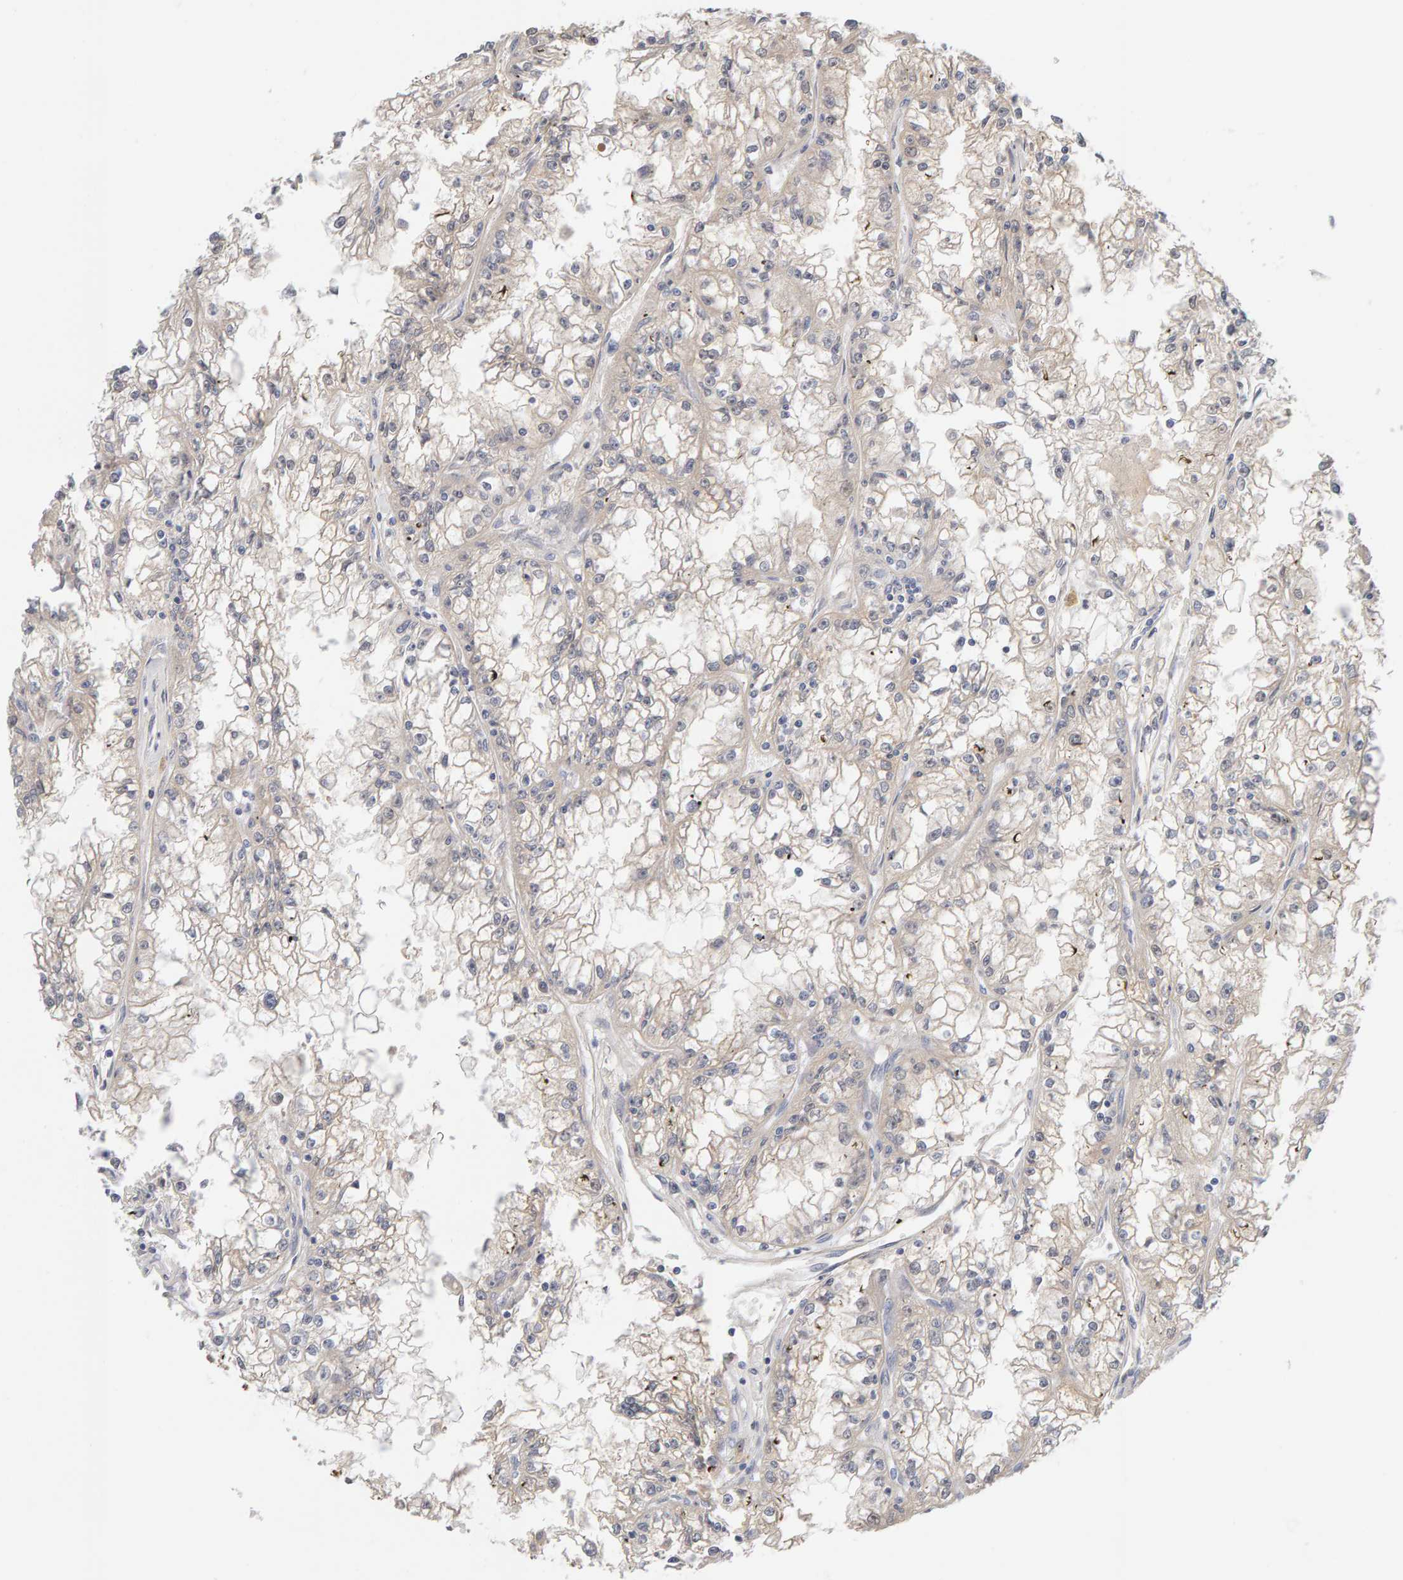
{"staining": {"intensity": "negative", "quantity": "none", "location": "none"}, "tissue": "renal cancer", "cell_type": "Tumor cells", "image_type": "cancer", "snomed": [{"axis": "morphology", "description": "Adenocarcinoma, NOS"}, {"axis": "topography", "description": "Kidney"}], "caption": "DAB immunohistochemical staining of human renal cancer displays no significant staining in tumor cells.", "gene": "GFUS", "patient": {"sex": "male", "age": 56}}